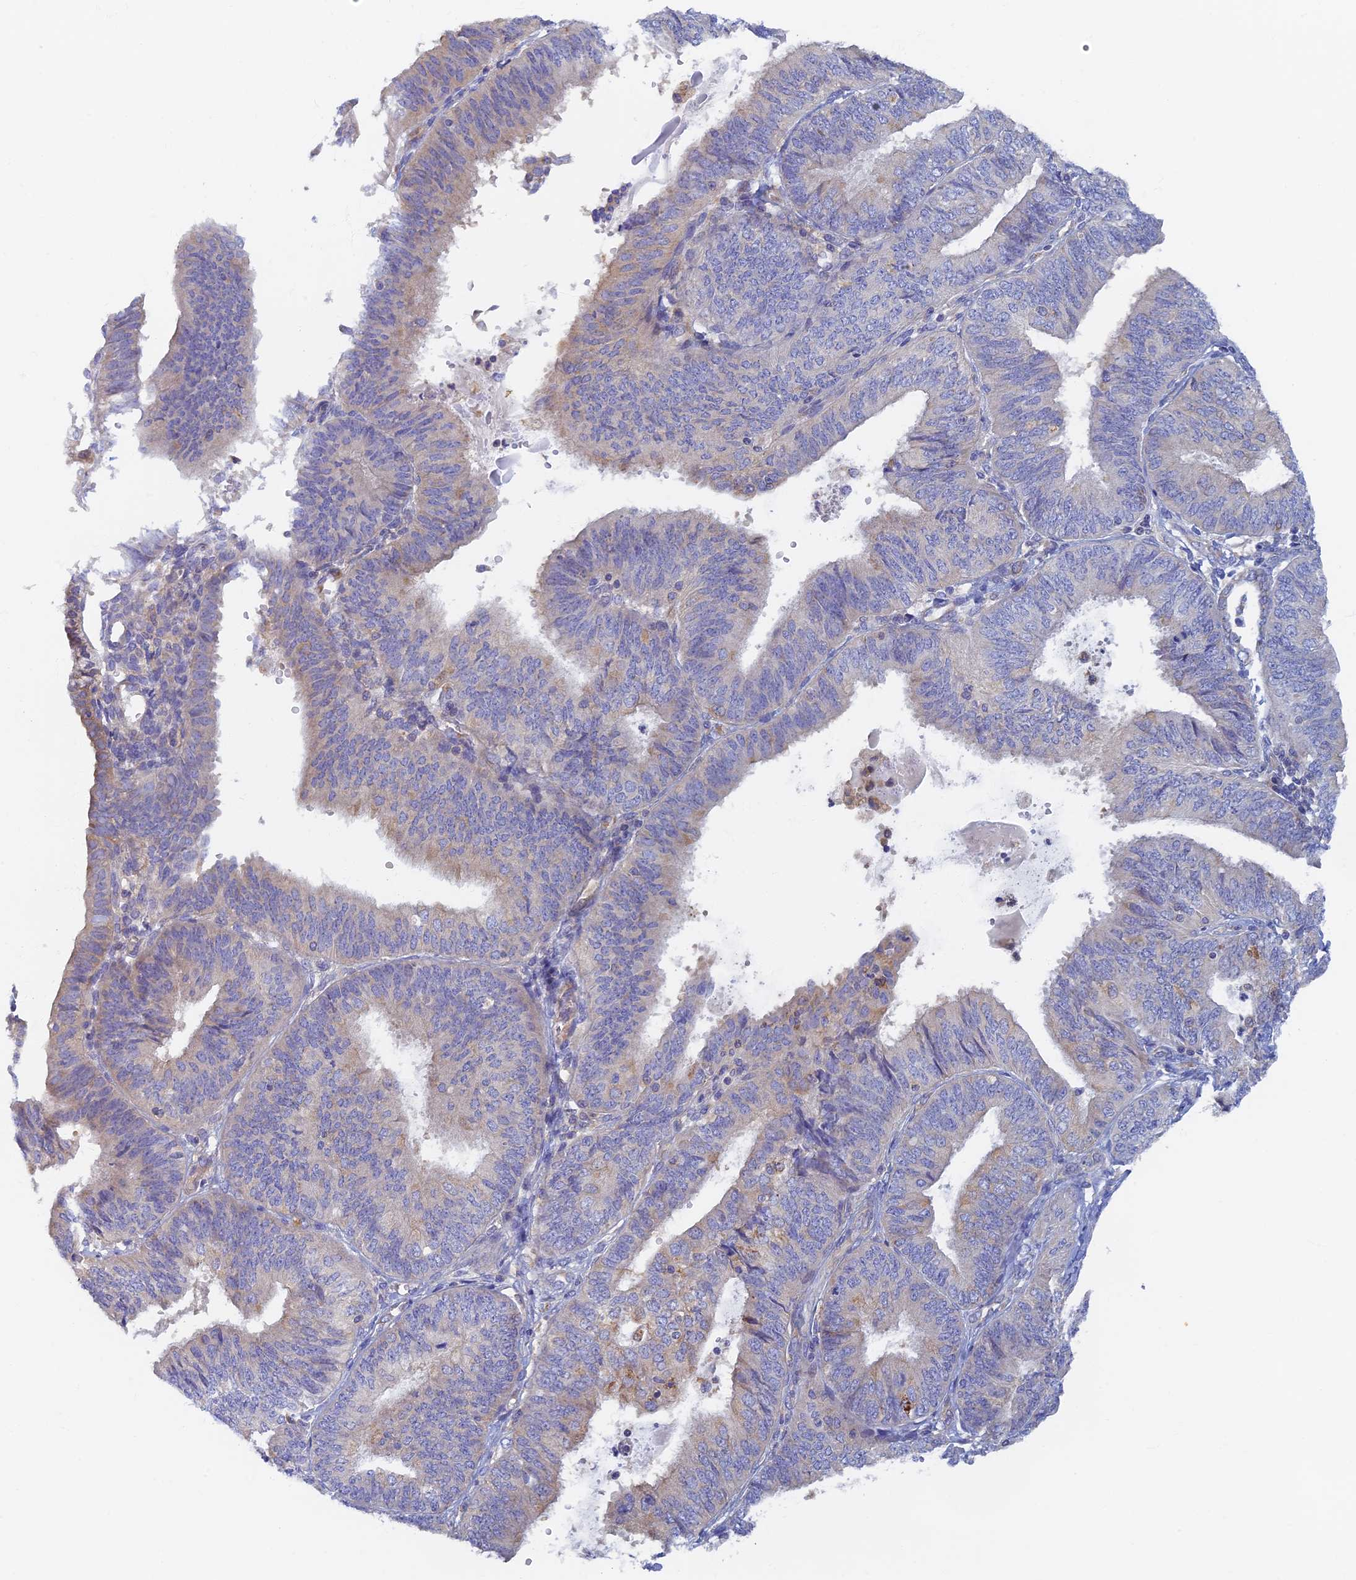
{"staining": {"intensity": "negative", "quantity": "none", "location": "none"}, "tissue": "endometrial cancer", "cell_type": "Tumor cells", "image_type": "cancer", "snomed": [{"axis": "morphology", "description": "Adenocarcinoma, NOS"}, {"axis": "topography", "description": "Endometrium"}], "caption": "Protein analysis of endometrial cancer (adenocarcinoma) demonstrates no significant expression in tumor cells.", "gene": "TMEM44", "patient": {"sex": "female", "age": 58}}